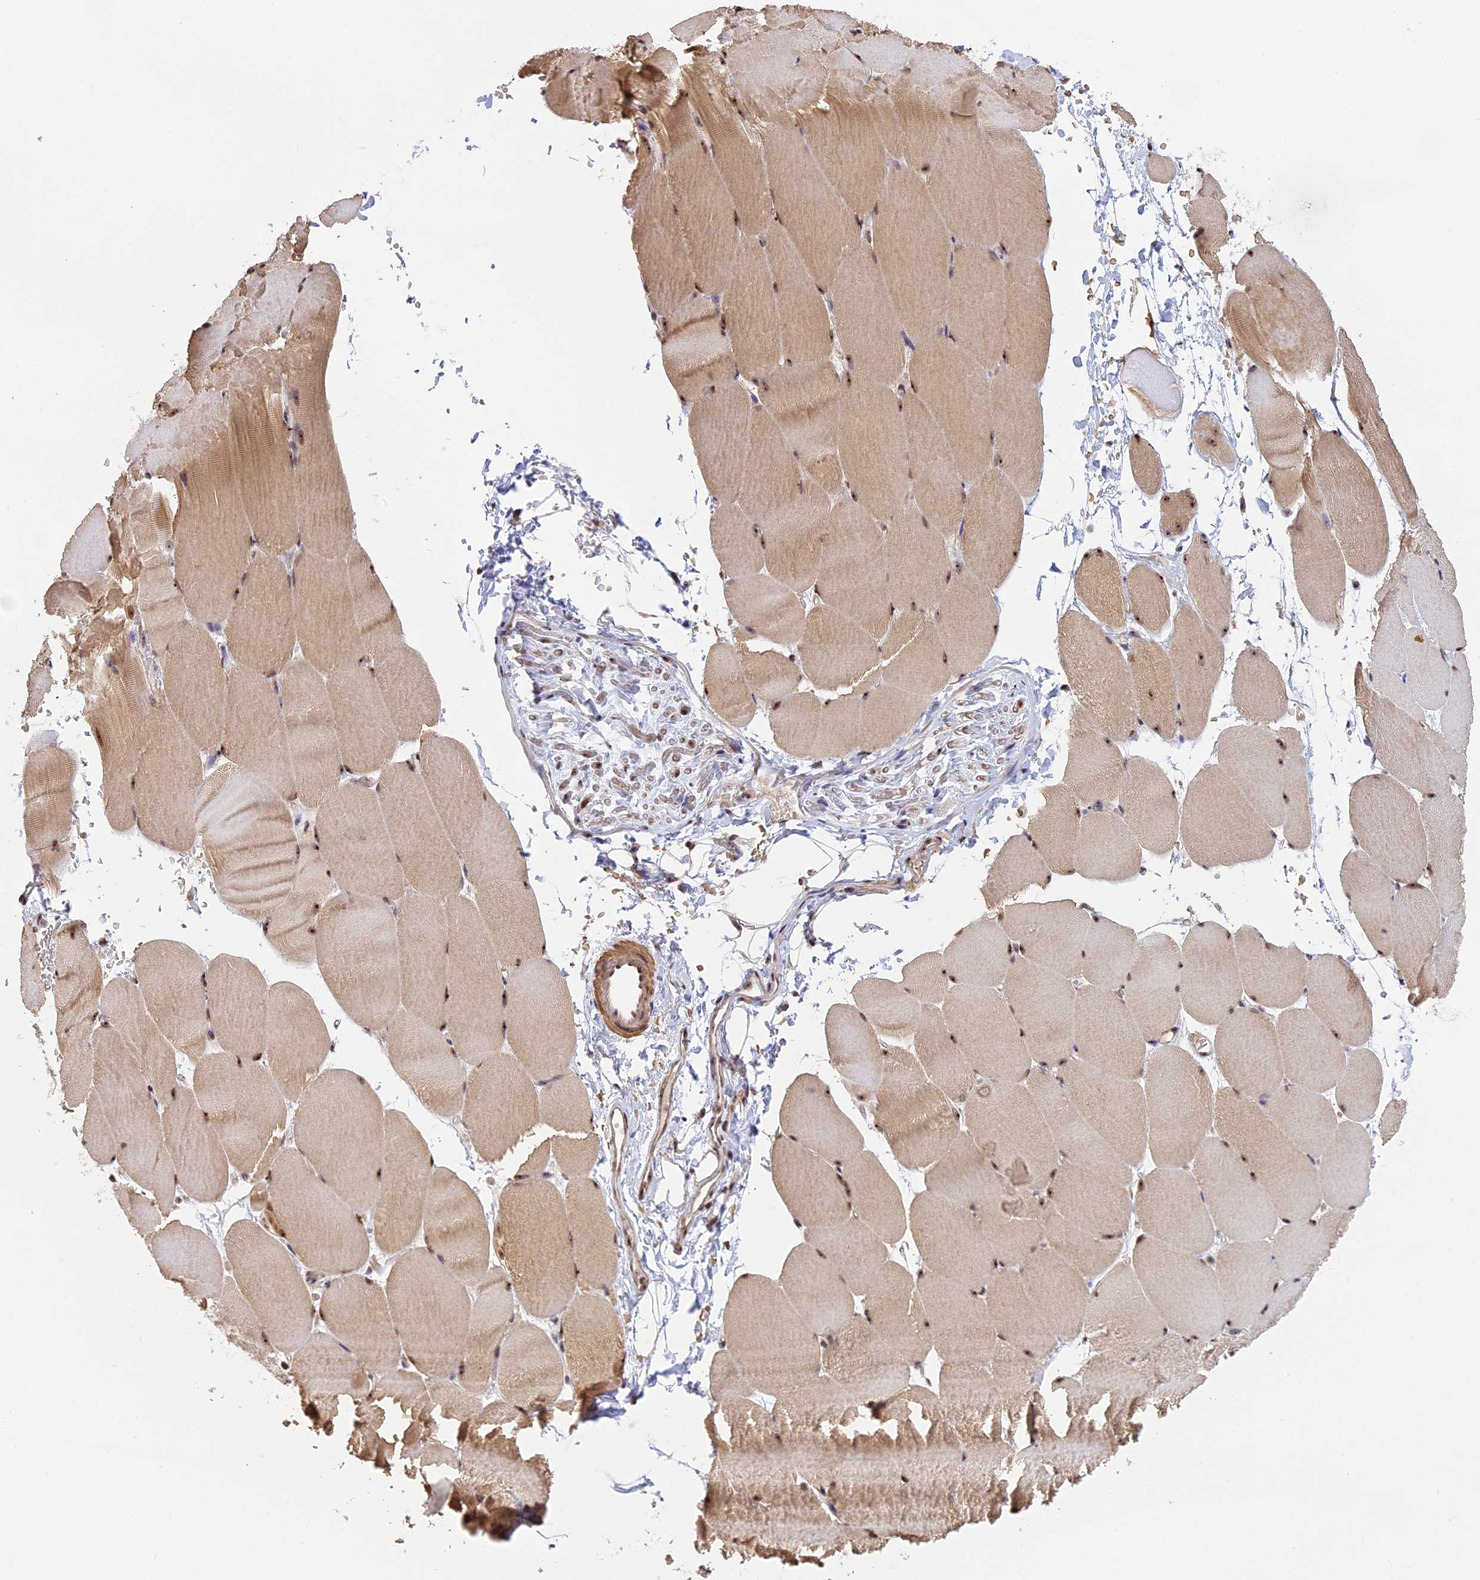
{"staining": {"intensity": "moderate", "quantity": "25%-75%", "location": "cytoplasmic/membranous,nuclear"}, "tissue": "skeletal muscle", "cell_type": "Myocytes", "image_type": "normal", "snomed": [{"axis": "morphology", "description": "Normal tissue, NOS"}, {"axis": "topography", "description": "Skeletal muscle"}, {"axis": "topography", "description": "Parathyroid gland"}], "caption": "This image reveals unremarkable skeletal muscle stained with IHC to label a protein in brown. The cytoplasmic/membranous,nuclear of myocytes show moderate positivity for the protein. Nuclei are counter-stained blue.", "gene": "MGA", "patient": {"sex": "female", "age": 37}}